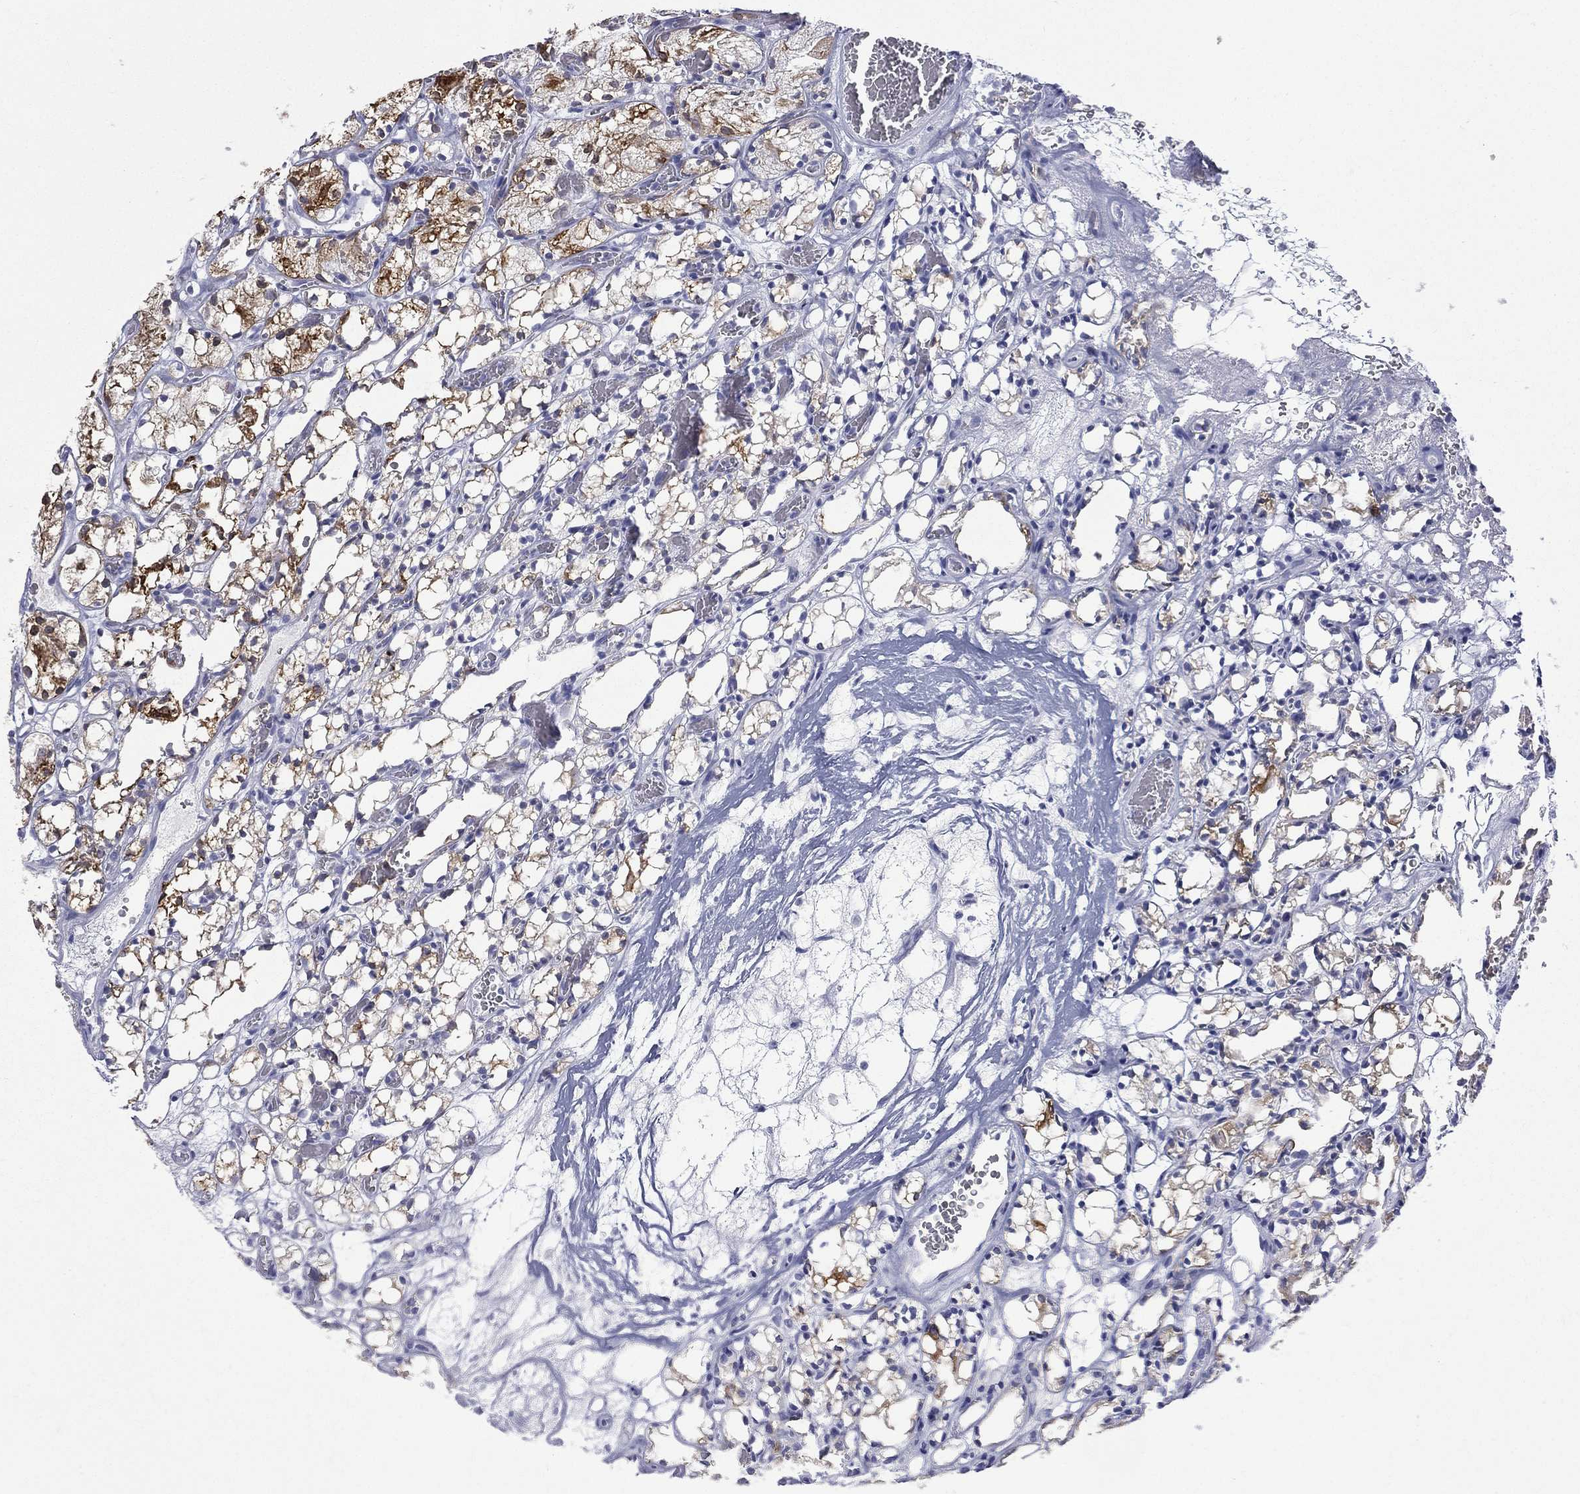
{"staining": {"intensity": "strong", "quantity": "<25%", "location": "cytoplasmic/membranous"}, "tissue": "renal cancer", "cell_type": "Tumor cells", "image_type": "cancer", "snomed": [{"axis": "morphology", "description": "Adenocarcinoma, NOS"}, {"axis": "topography", "description": "Kidney"}], "caption": "High-power microscopy captured an immunohistochemistry photomicrograph of renal cancer, revealing strong cytoplasmic/membranous staining in about <25% of tumor cells.", "gene": "CES2", "patient": {"sex": "female", "age": 69}}